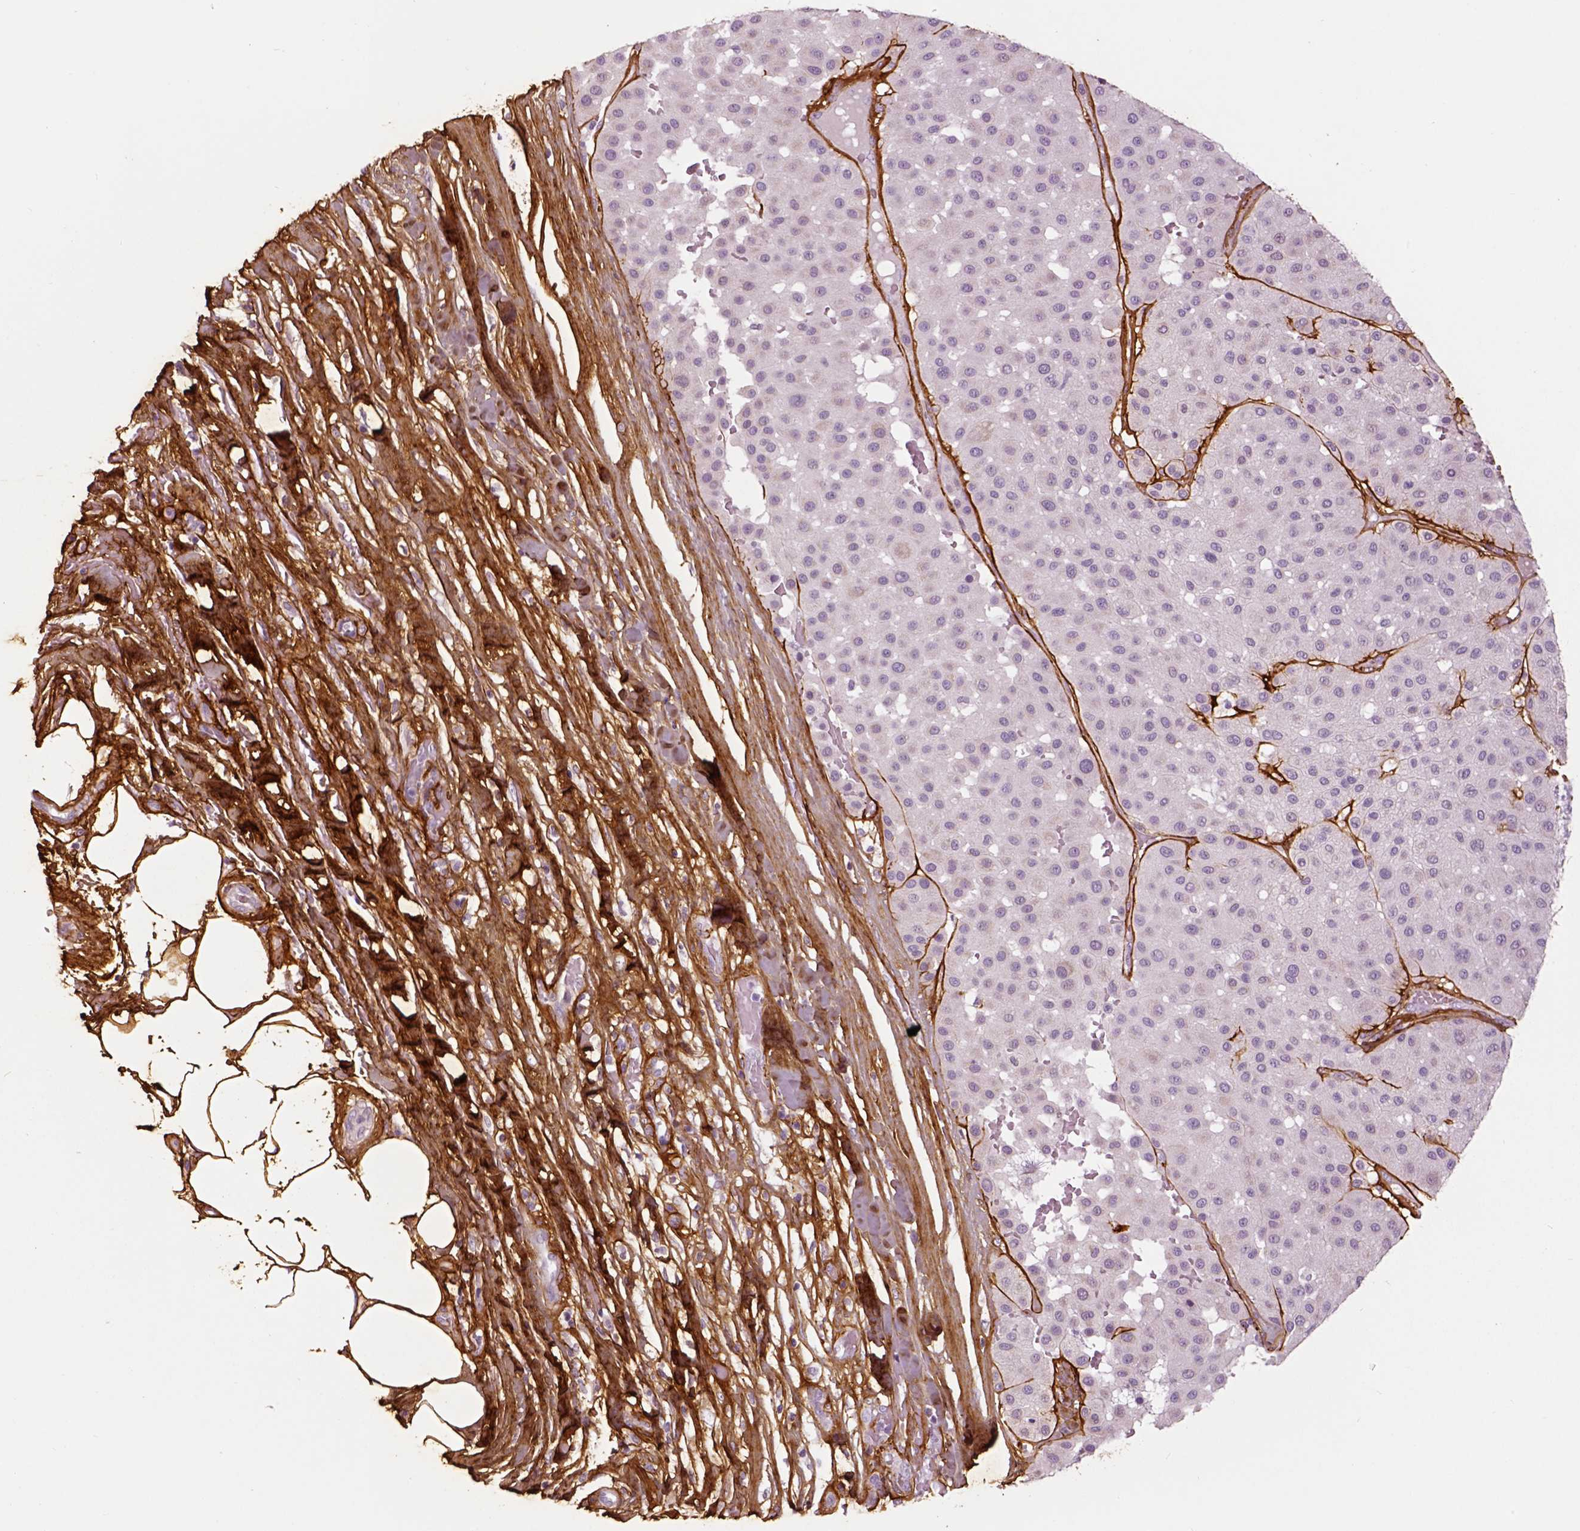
{"staining": {"intensity": "negative", "quantity": "none", "location": "none"}, "tissue": "melanoma", "cell_type": "Tumor cells", "image_type": "cancer", "snomed": [{"axis": "morphology", "description": "Malignant melanoma, Metastatic site"}, {"axis": "topography", "description": "Smooth muscle"}], "caption": "This is an immunohistochemistry (IHC) micrograph of melanoma. There is no positivity in tumor cells.", "gene": "COL6A2", "patient": {"sex": "male", "age": 41}}